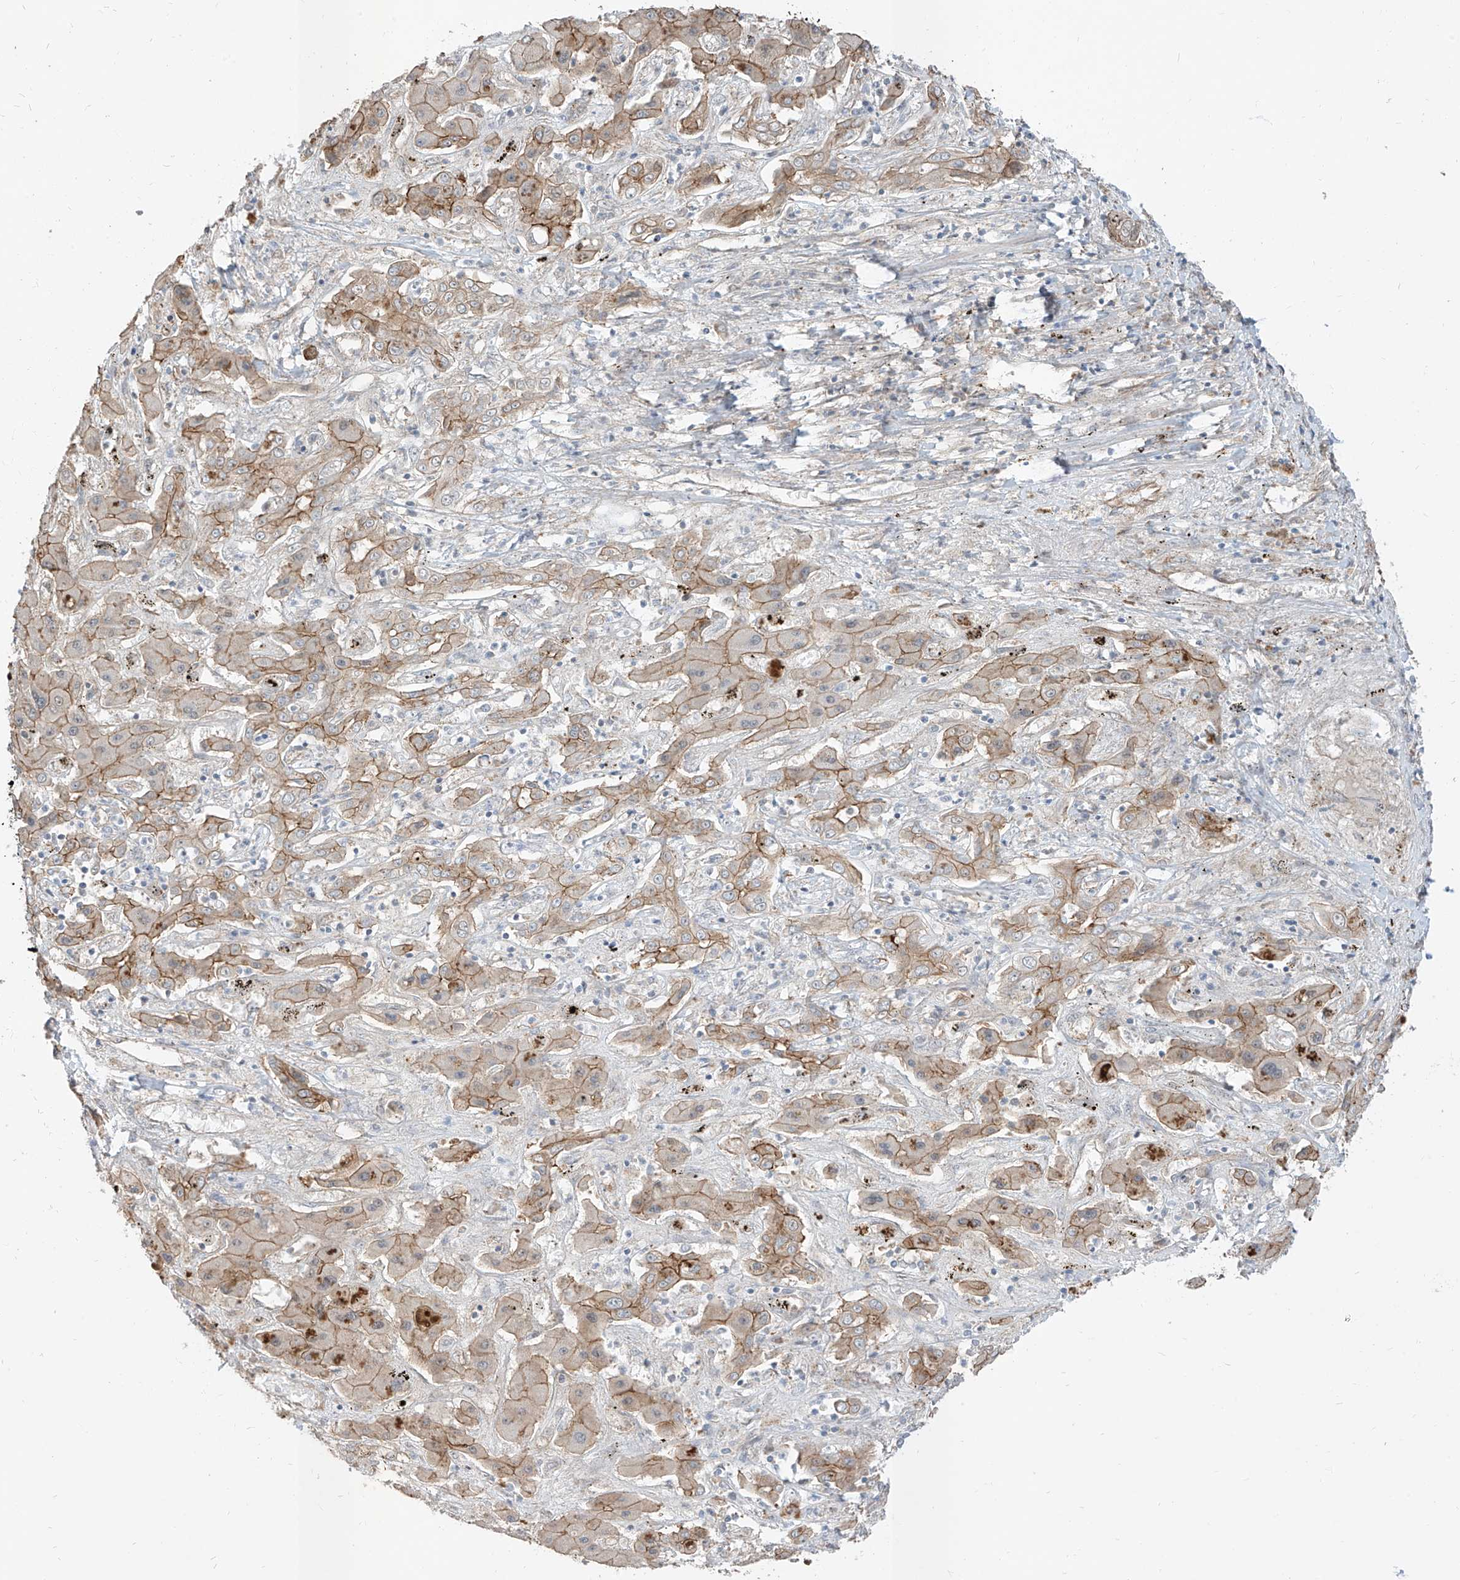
{"staining": {"intensity": "moderate", "quantity": "25%-75%", "location": "cytoplasmic/membranous"}, "tissue": "liver cancer", "cell_type": "Tumor cells", "image_type": "cancer", "snomed": [{"axis": "morphology", "description": "Cholangiocarcinoma"}, {"axis": "topography", "description": "Liver"}], "caption": "Moderate cytoplasmic/membranous protein positivity is seen in about 25%-75% of tumor cells in liver cancer.", "gene": "EPHX4", "patient": {"sex": "male", "age": 67}}